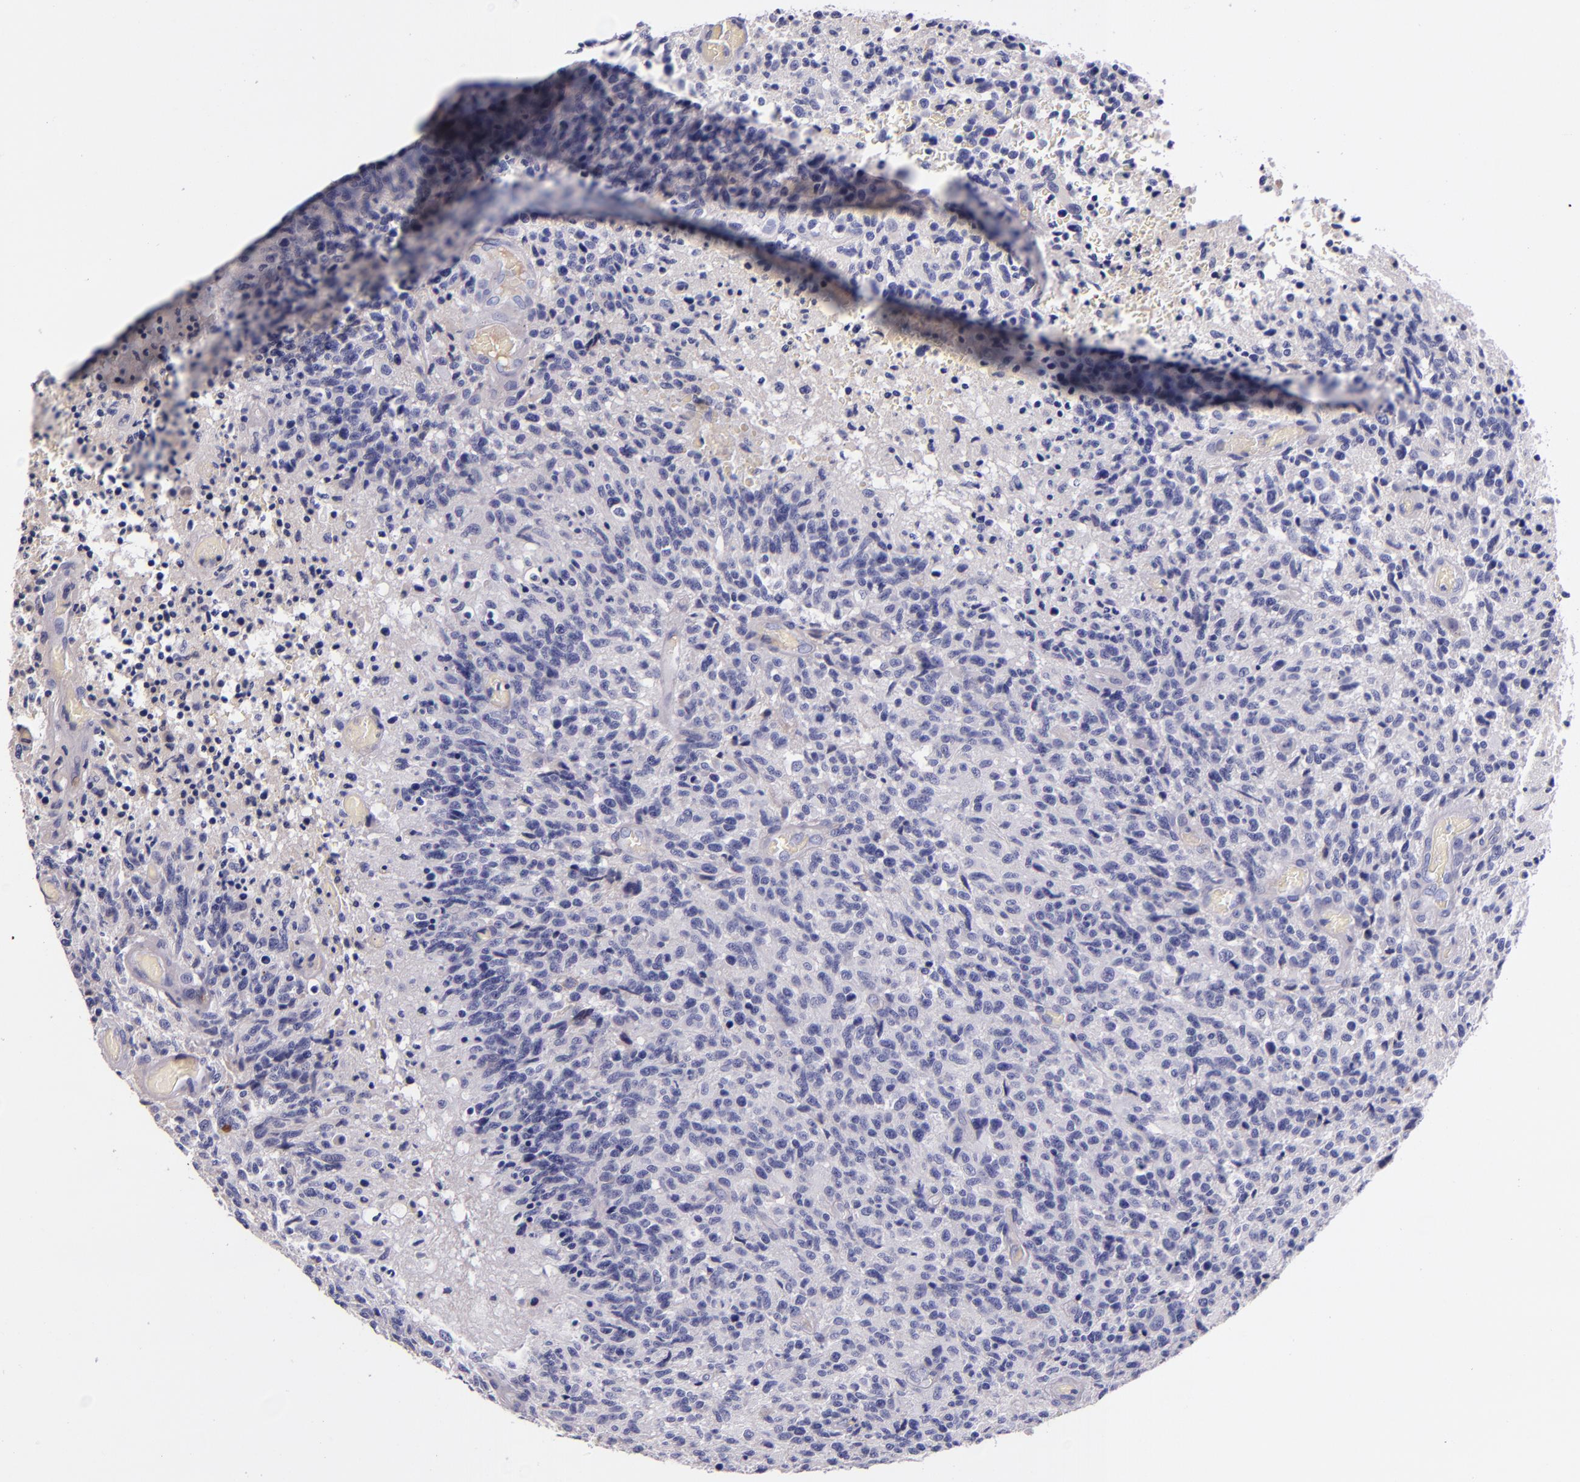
{"staining": {"intensity": "negative", "quantity": "none", "location": "none"}, "tissue": "glioma", "cell_type": "Tumor cells", "image_type": "cancer", "snomed": [{"axis": "morphology", "description": "Glioma, malignant, High grade"}, {"axis": "topography", "description": "Brain"}], "caption": "Immunohistochemistry (IHC) micrograph of neoplastic tissue: human high-grade glioma (malignant) stained with DAB (3,3'-diaminobenzidine) exhibits no significant protein positivity in tumor cells.", "gene": "KNG1", "patient": {"sex": "male", "age": 36}}